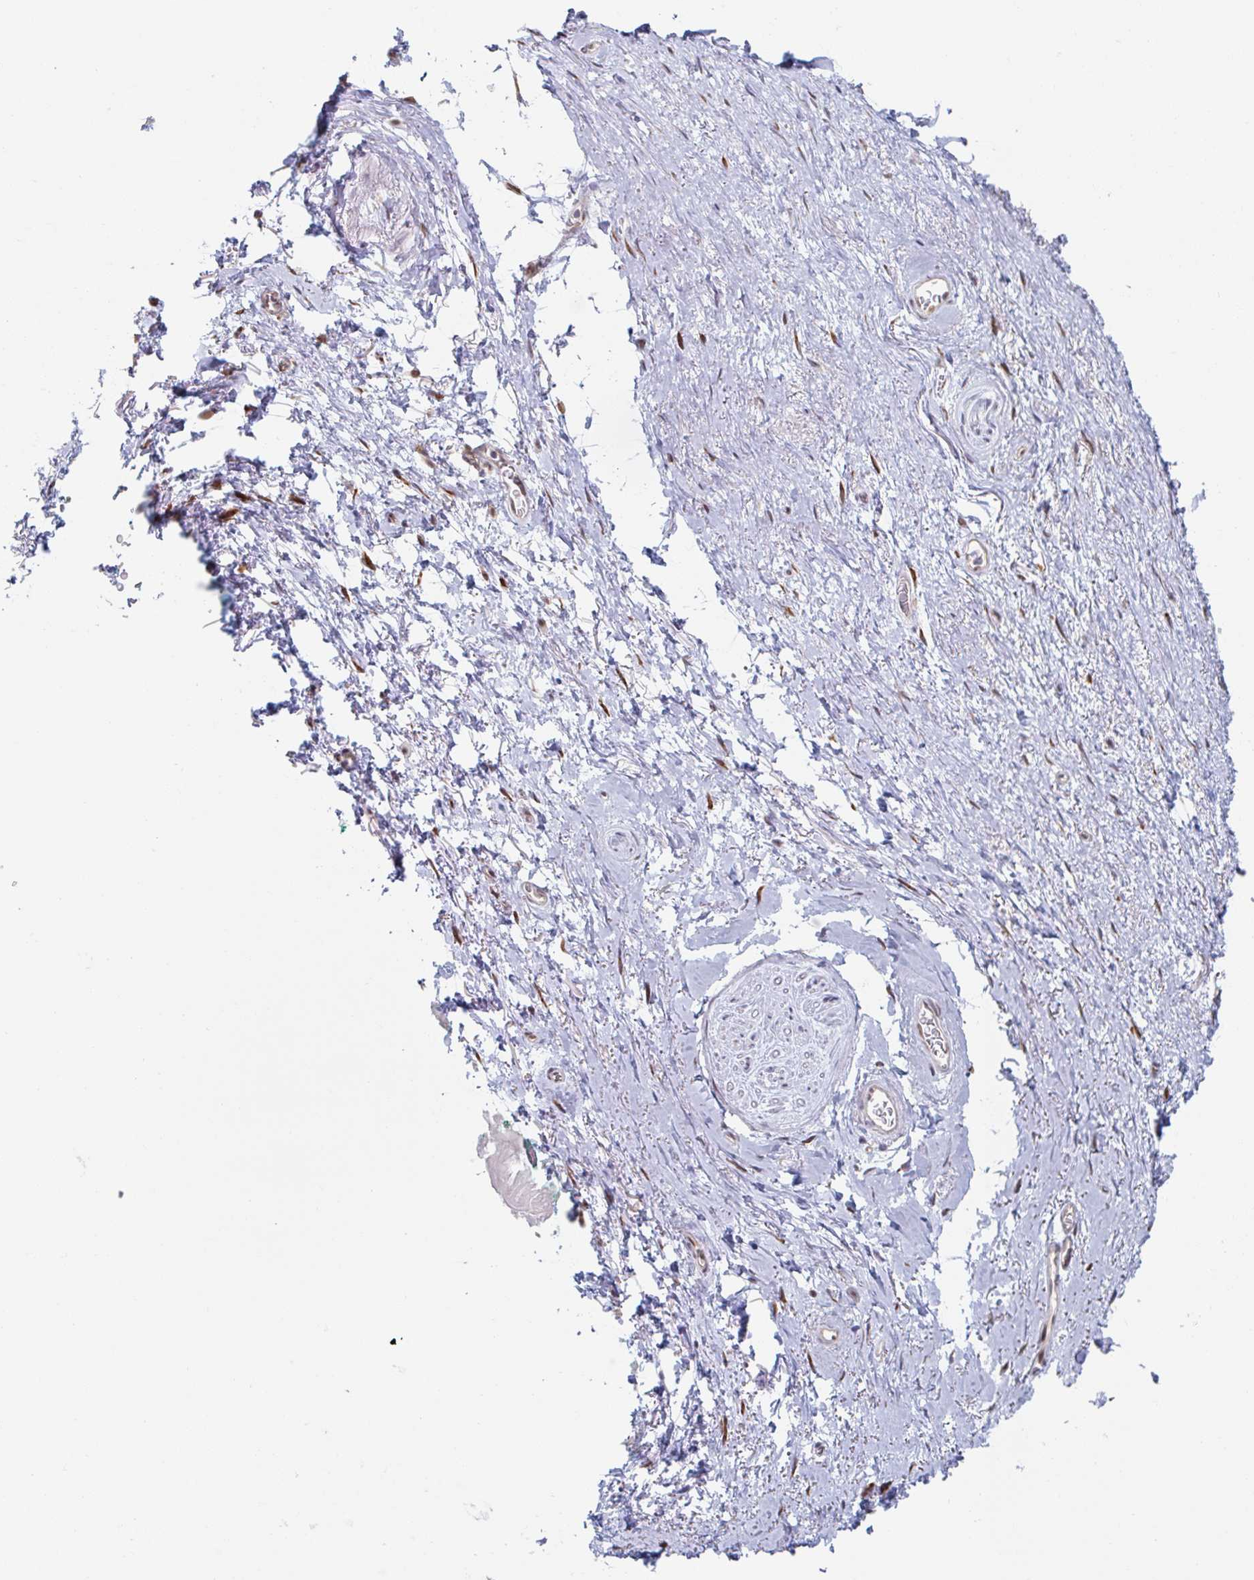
{"staining": {"intensity": "negative", "quantity": "none", "location": "none"}, "tissue": "adipose tissue", "cell_type": "Adipocytes", "image_type": "normal", "snomed": [{"axis": "morphology", "description": "Normal tissue, NOS"}, {"axis": "topography", "description": "Vulva"}, {"axis": "topography", "description": "Peripheral nerve tissue"}], "caption": "DAB (3,3'-diaminobenzidine) immunohistochemical staining of benign adipose tissue shows no significant staining in adipocytes. (Stains: DAB immunohistochemistry with hematoxylin counter stain, Microscopy: brightfield microscopy at high magnification).", "gene": "TRAPPC10", "patient": {"sex": "female", "age": 66}}